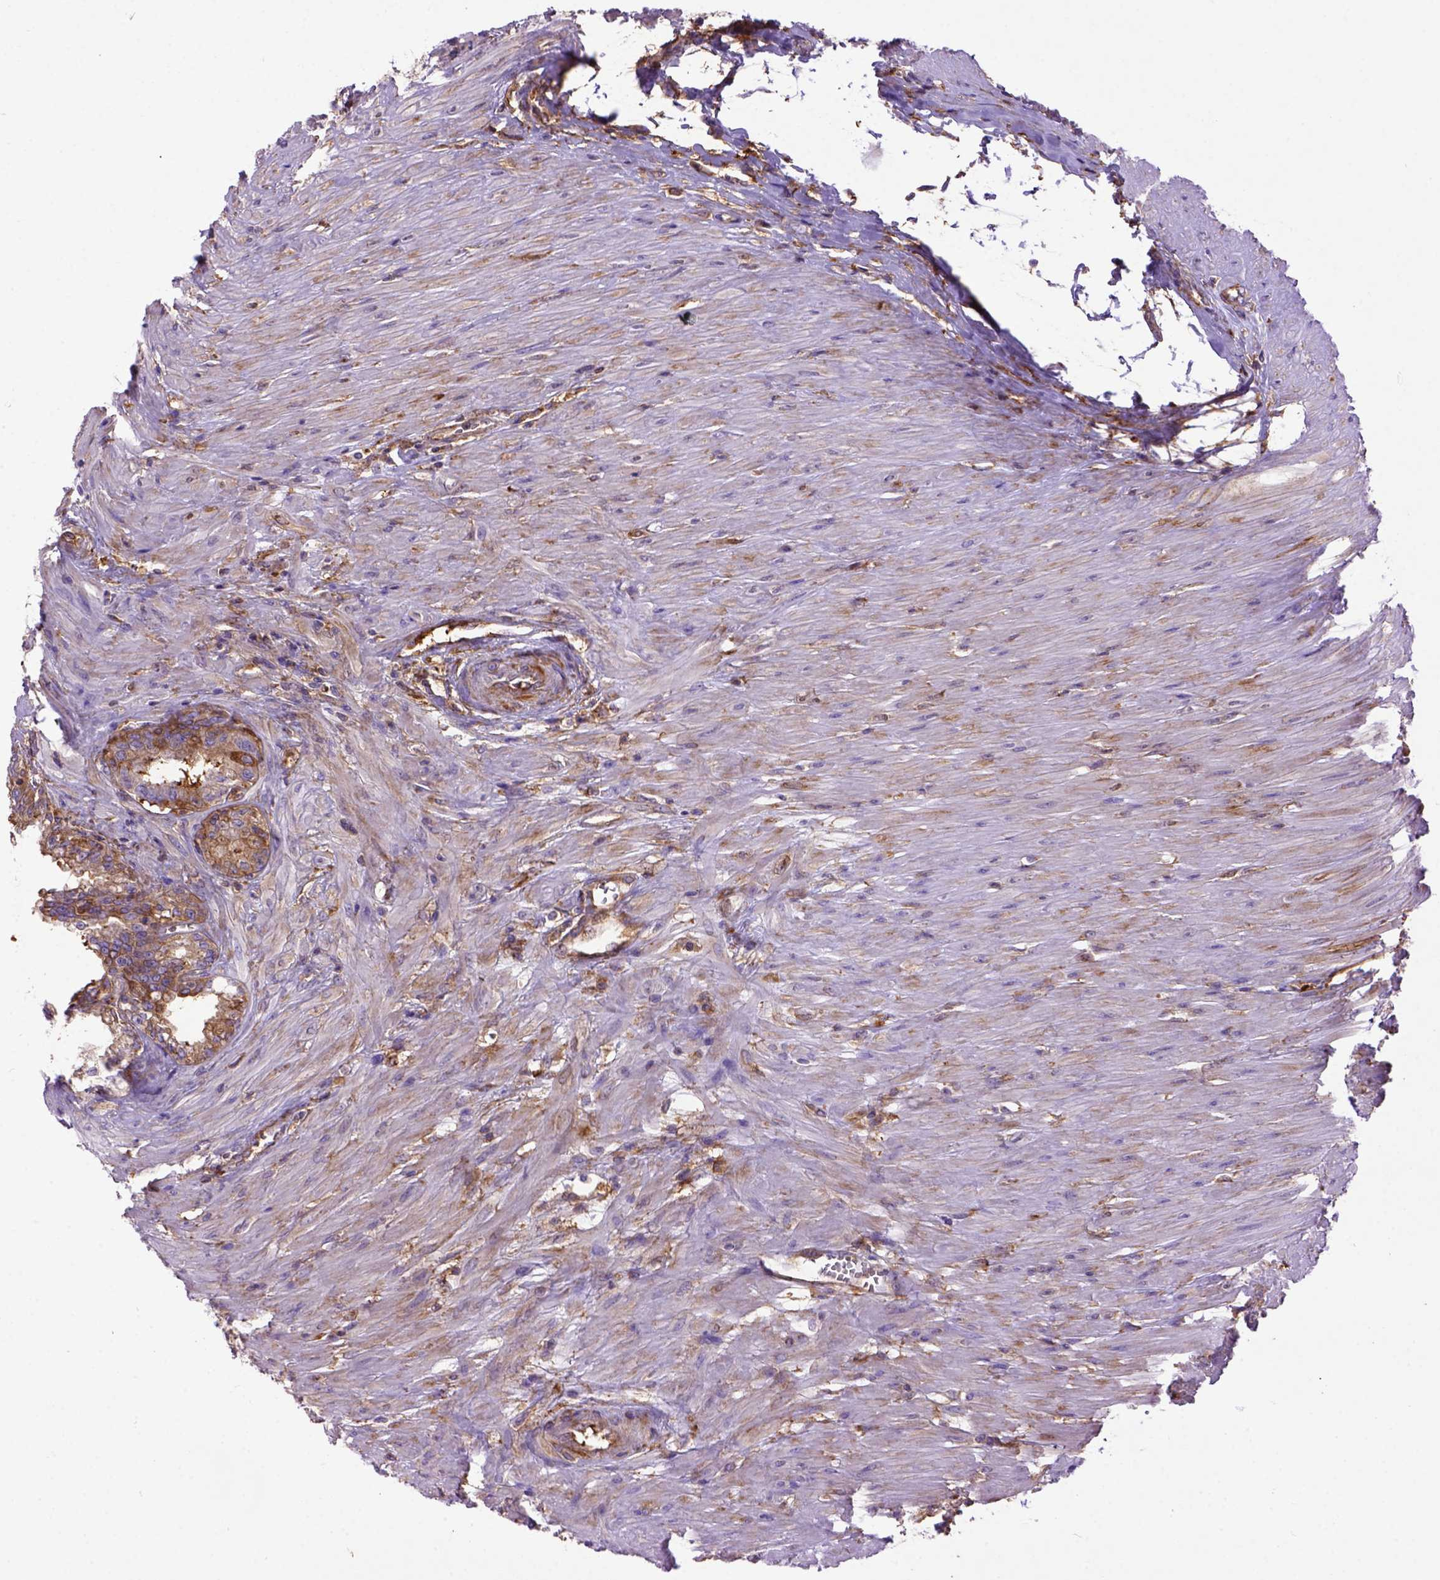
{"staining": {"intensity": "moderate", "quantity": "25%-75%", "location": "cytoplasmic/membranous"}, "tissue": "seminal vesicle", "cell_type": "Glandular cells", "image_type": "normal", "snomed": [{"axis": "morphology", "description": "Normal tissue, NOS"}, {"axis": "morphology", "description": "Urothelial carcinoma, NOS"}, {"axis": "topography", "description": "Urinary bladder"}, {"axis": "topography", "description": "Seminal veicle"}], "caption": "Seminal vesicle stained for a protein displays moderate cytoplasmic/membranous positivity in glandular cells.", "gene": "MVP", "patient": {"sex": "male", "age": 76}}